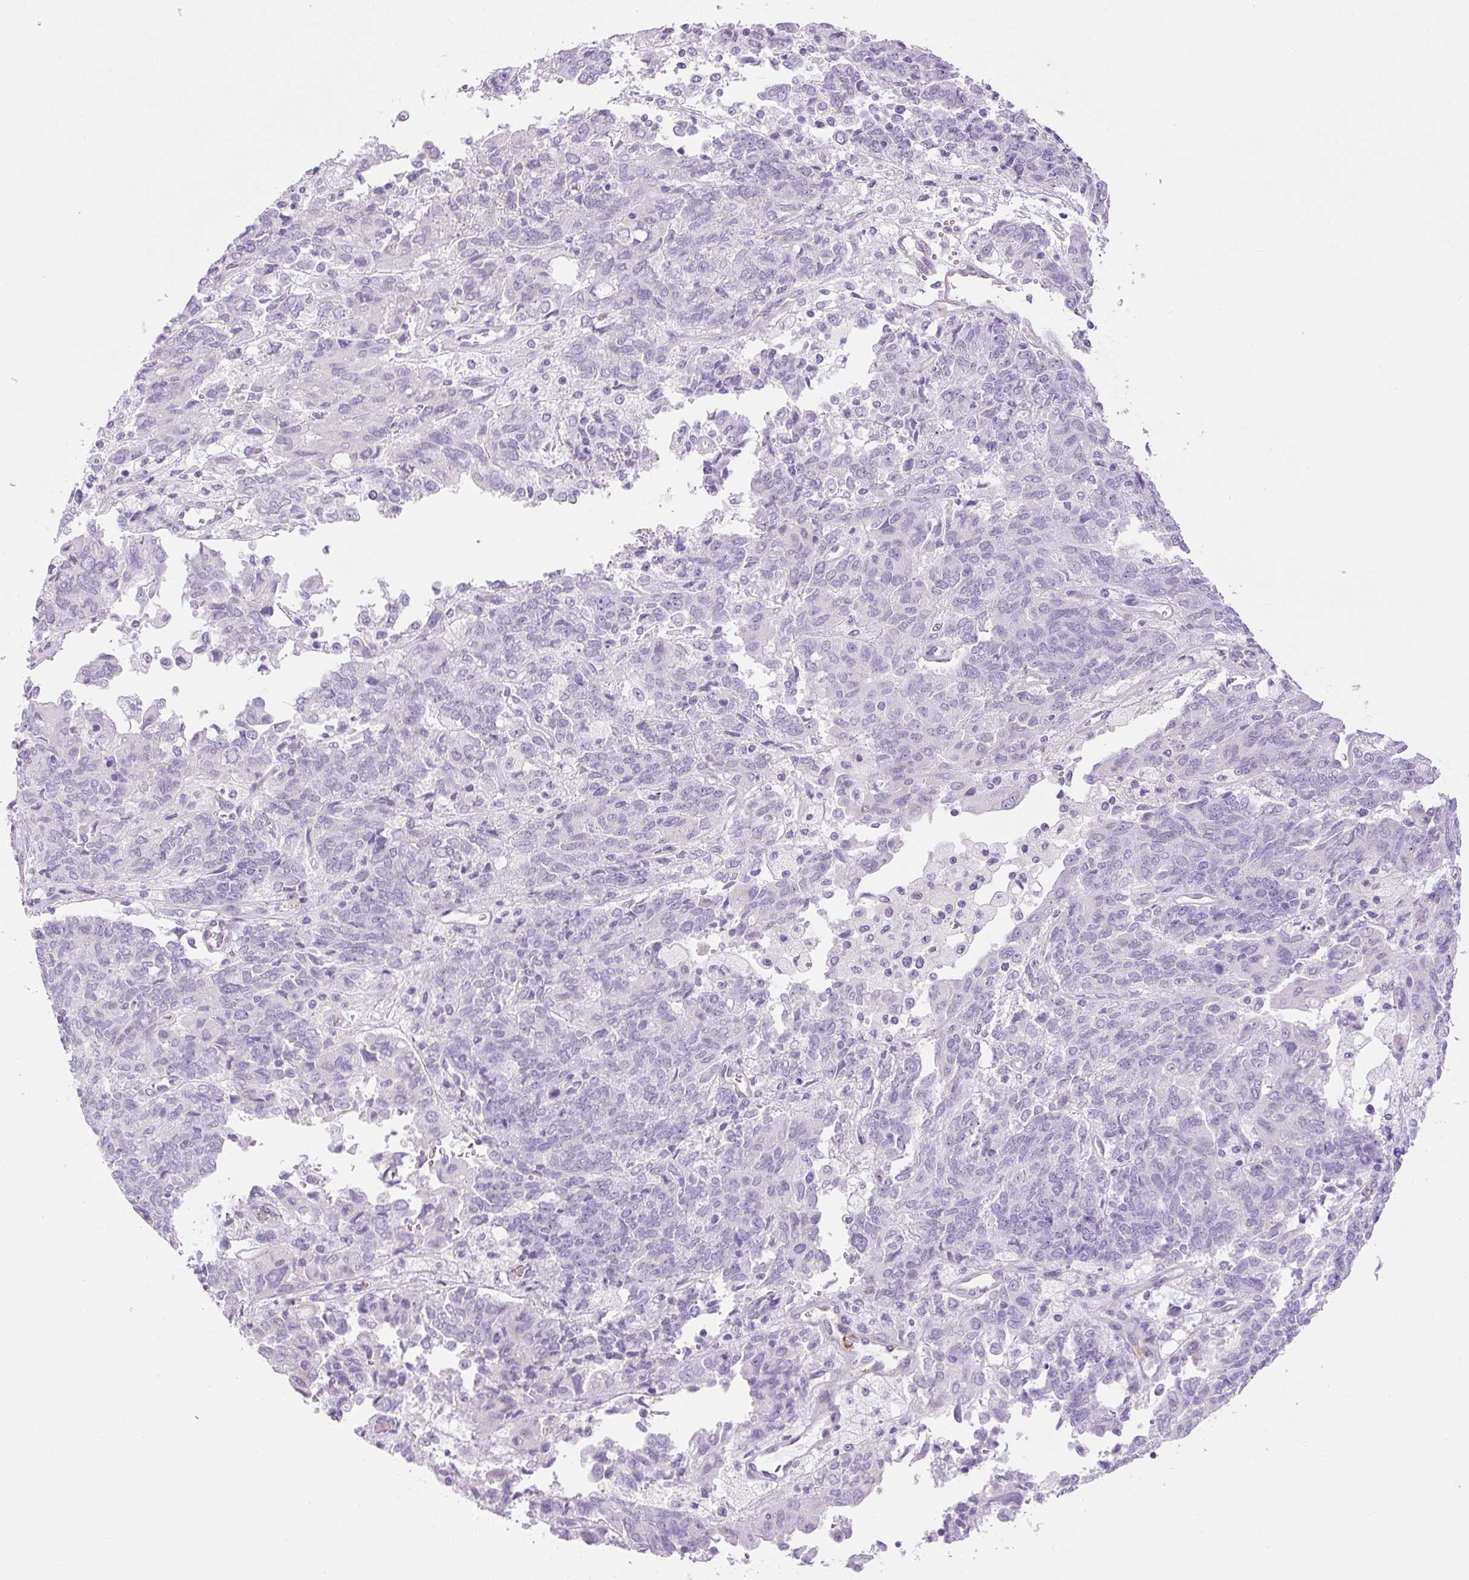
{"staining": {"intensity": "negative", "quantity": "none", "location": "none"}, "tissue": "endometrial cancer", "cell_type": "Tumor cells", "image_type": "cancer", "snomed": [{"axis": "morphology", "description": "Adenocarcinoma, NOS"}, {"axis": "topography", "description": "Endometrium"}], "caption": "Micrograph shows no significant protein expression in tumor cells of endometrial adenocarcinoma.", "gene": "RSPO4", "patient": {"sex": "female", "age": 80}}